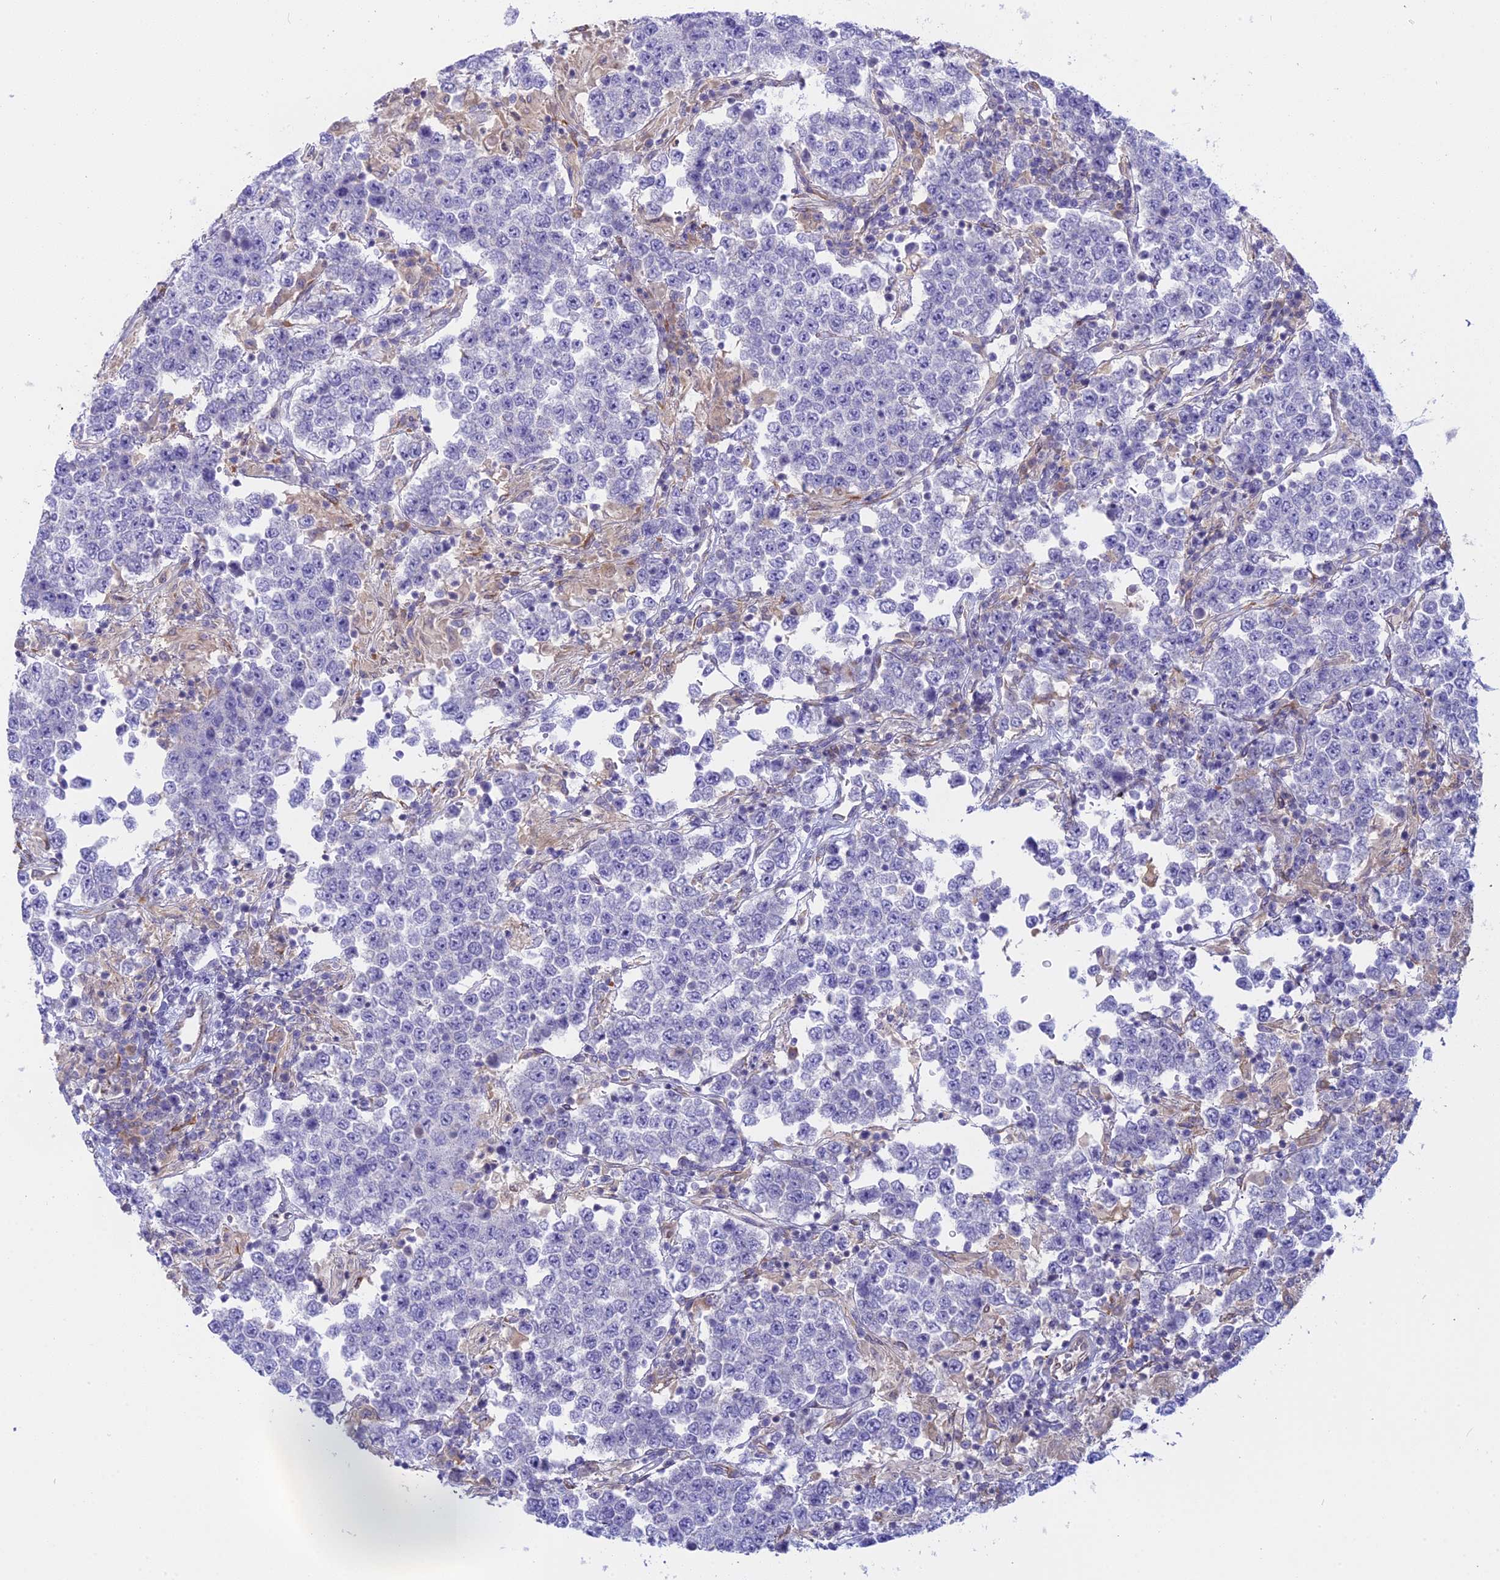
{"staining": {"intensity": "negative", "quantity": "none", "location": "none"}, "tissue": "testis cancer", "cell_type": "Tumor cells", "image_type": "cancer", "snomed": [{"axis": "morphology", "description": "Normal tissue, NOS"}, {"axis": "morphology", "description": "Urothelial carcinoma, High grade"}, {"axis": "morphology", "description": "Seminoma, NOS"}, {"axis": "morphology", "description": "Carcinoma, Embryonal, NOS"}, {"axis": "topography", "description": "Urinary bladder"}, {"axis": "topography", "description": "Testis"}], "caption": "High power microscopy histopathology image of an immunohistochemistry photomicrograph of testis high-grade urothelial carcinoma, revealing no significant positivity in tumor cells.", "gene": "TLCD1", "patient": {"sex": "male", "age": 41}}